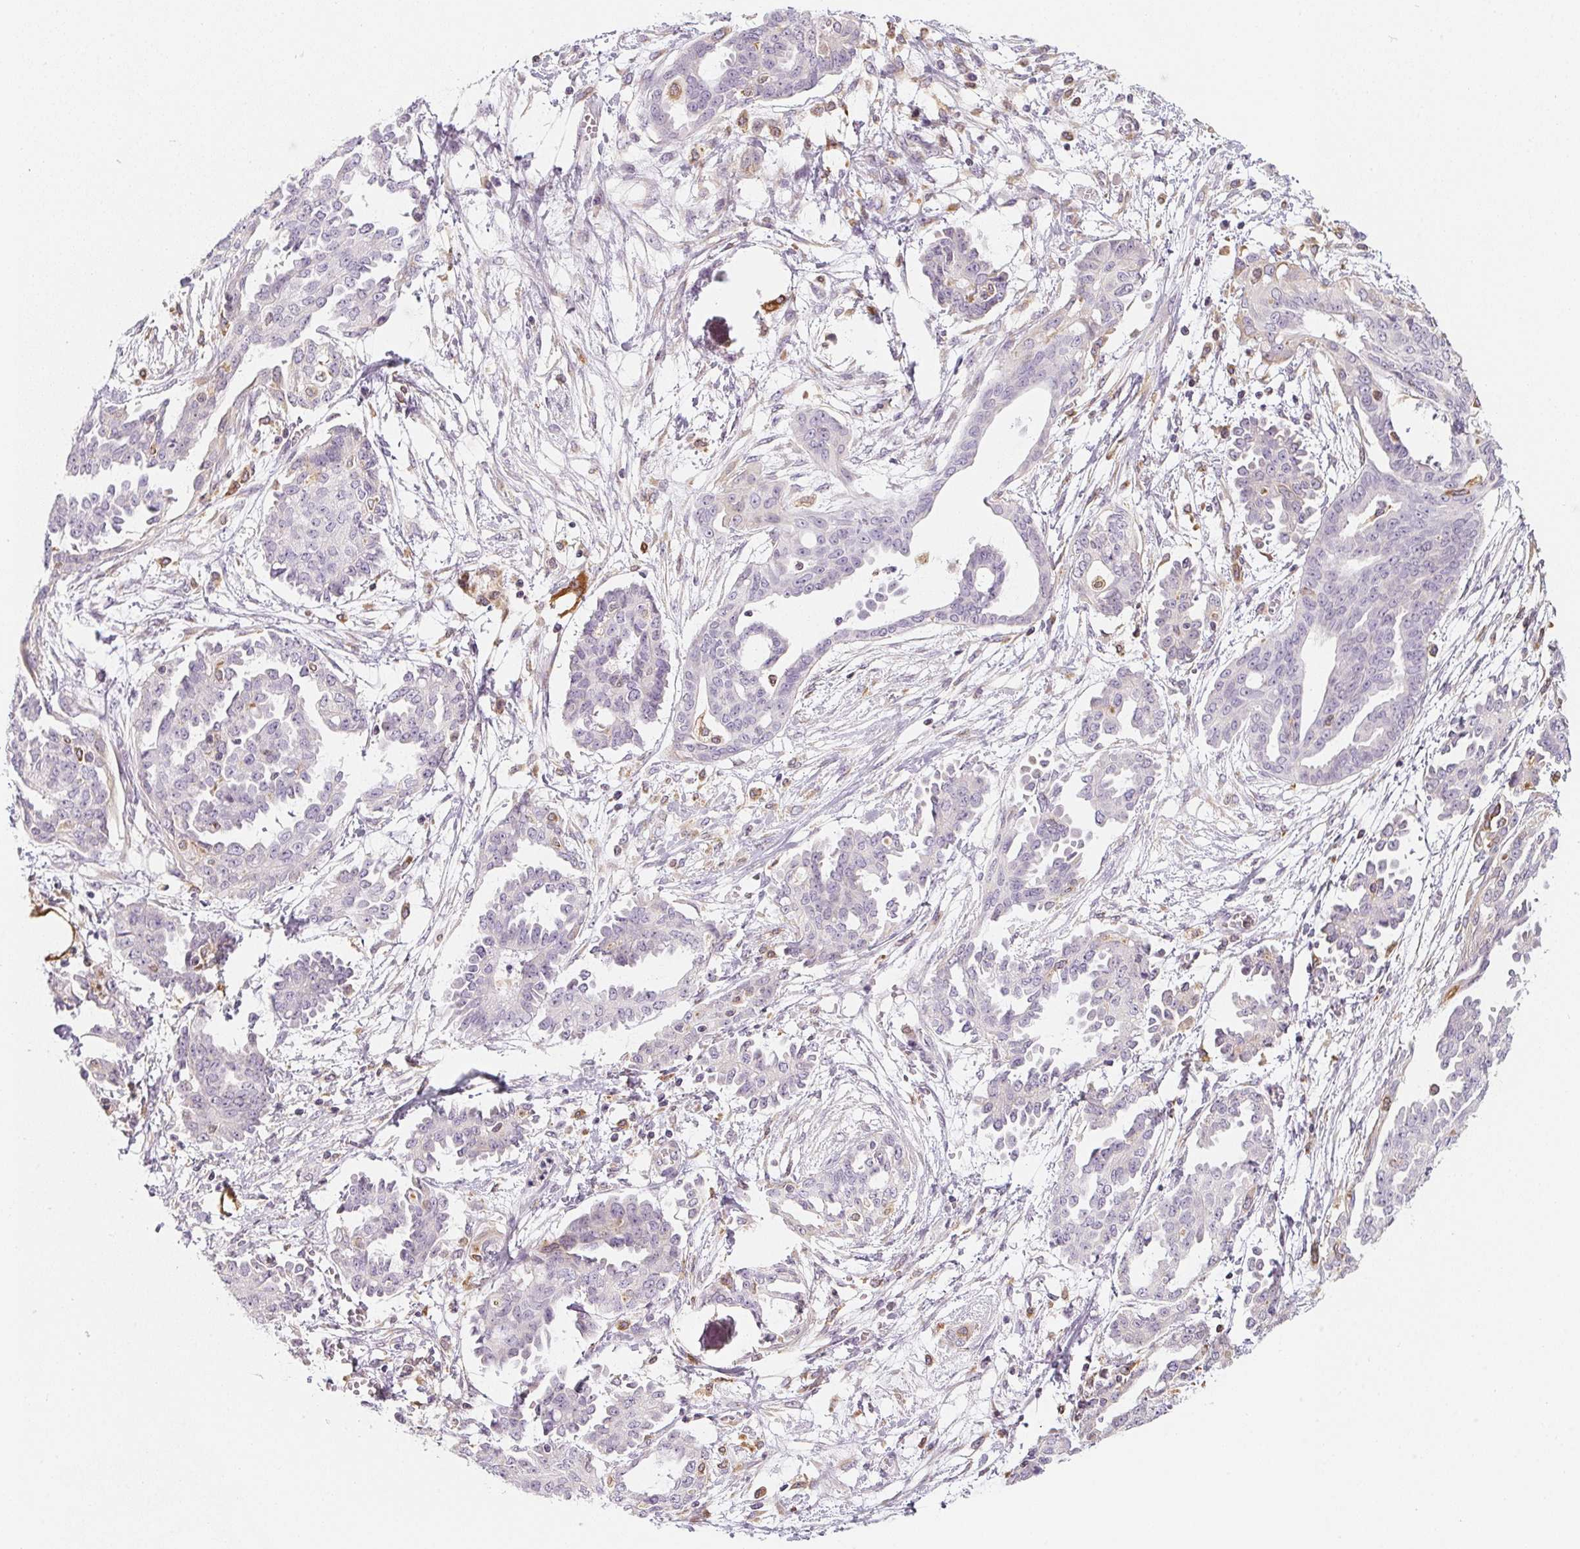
{"staining": {"intensity": "negative", "quantity": "none", "location": "none"}, "tissue": "ovarian cancer", "cell_type": "Tumor cells", "image_type": "cancer", "snomed": [{"axis": "morphology", "description": "Cystadenocarcinoma, serous, NOS"}, {"axis": "topography", "description": "Ovary"}], "caption": "A high-resolution micrograph shows IHC staining of ovarian cancer (serous cystadenocarcinoma), which reveals no significant expression in tumor cells. (Brightfield microscopy of DAB (3,3'-diaminobenzidine) immunohistochemistry at high magnification).", "gene": "SOAT1", "patient": {"sex": "female", "age": 71}}